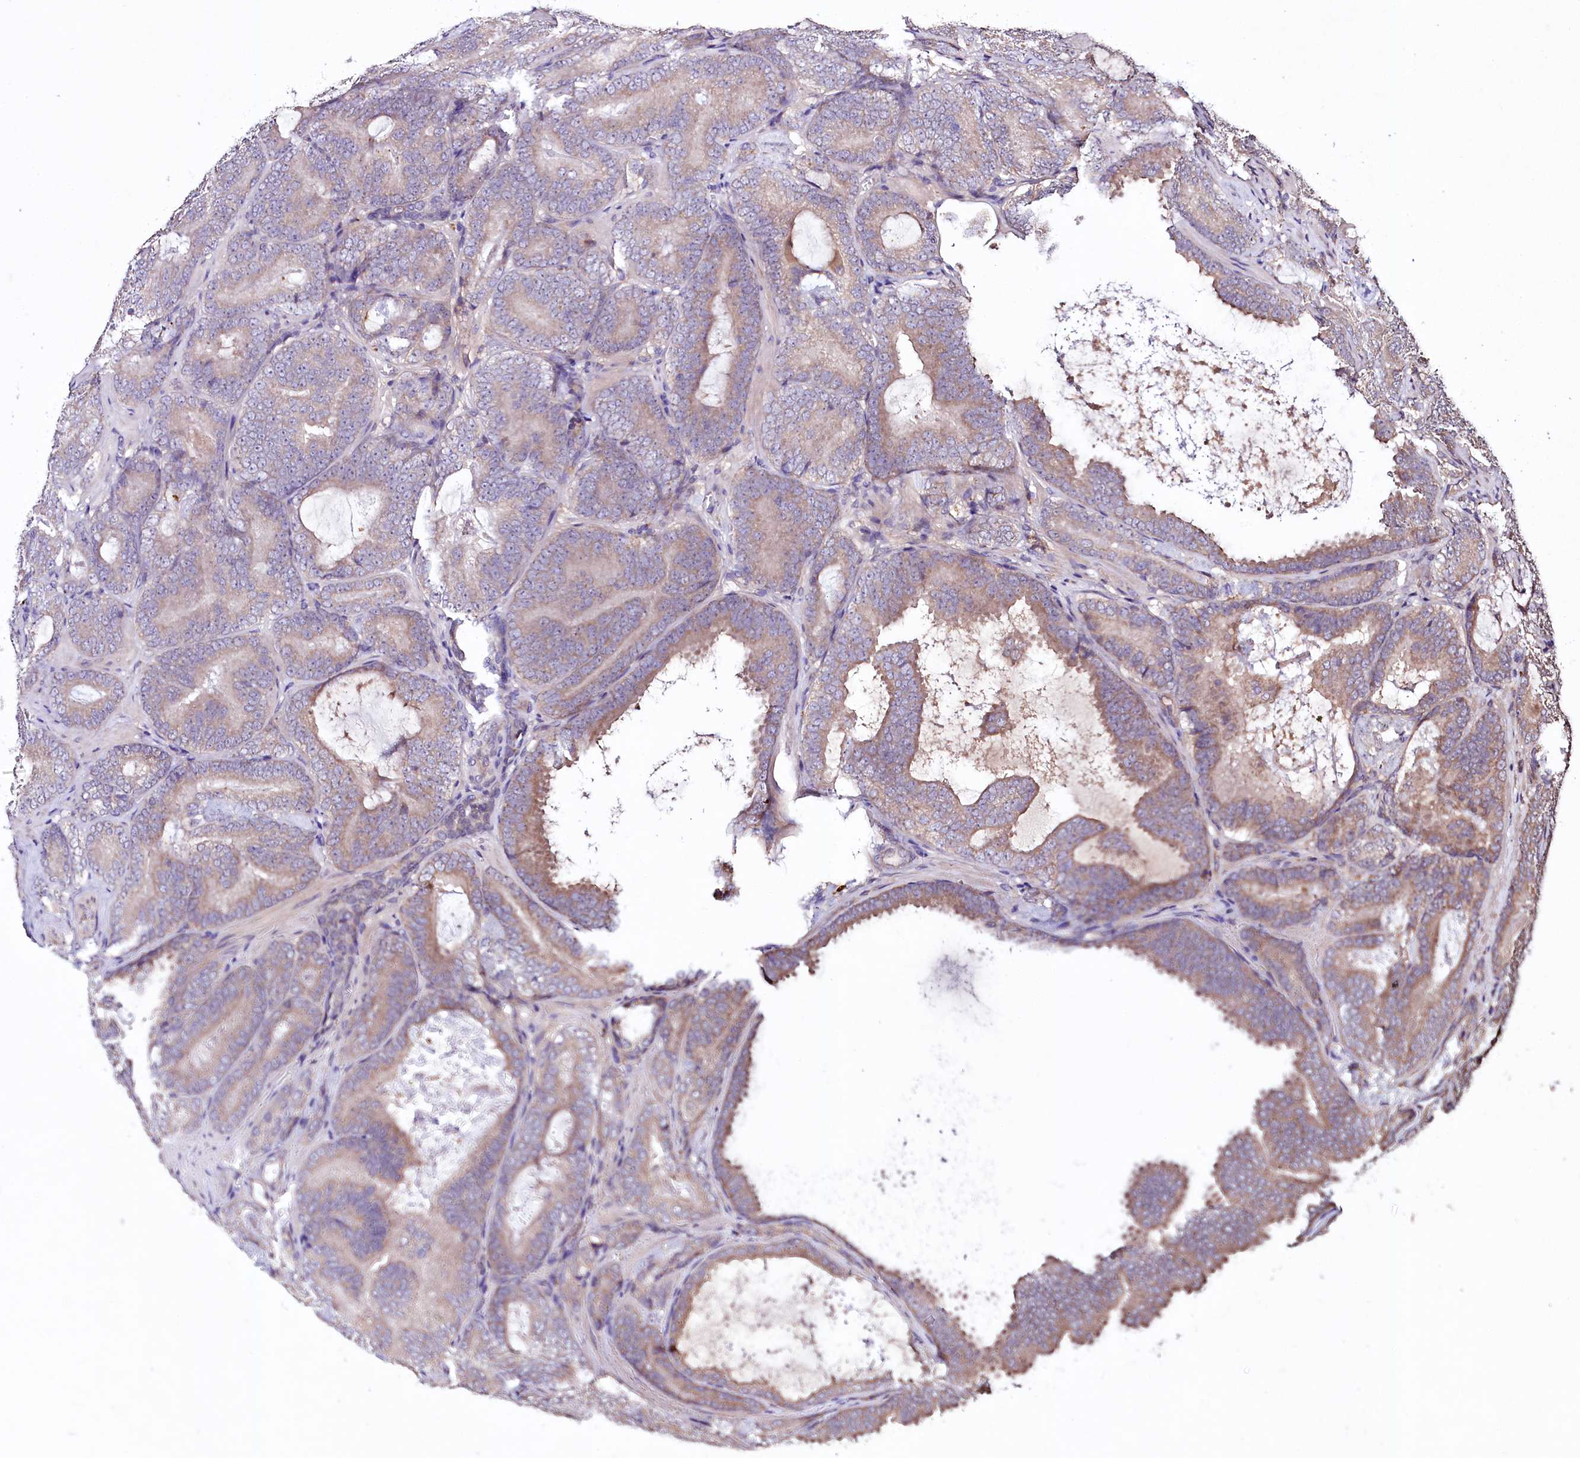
{"staining": {"intensity": "moderate", "quantity": "<25%", "location": "cytoplasmic/membranous"}, "tissue": "prostate cancer", "cell_type": "Tumor cells", "image_type": "cancer", "snomed": [{"axis": "morphology", "description": "Adenocarcinoma, Low grade"}, {"axis": "topography", "description": "Prostate"}], "caption": "Tumor cells demonstrate moderate cytoplasmic/membranous positivity in about <25% of cells in low-grade adenocarcinoma (prostate).", "gene": "TNPO3", "patient": {"sex": "male", "age": 60}}